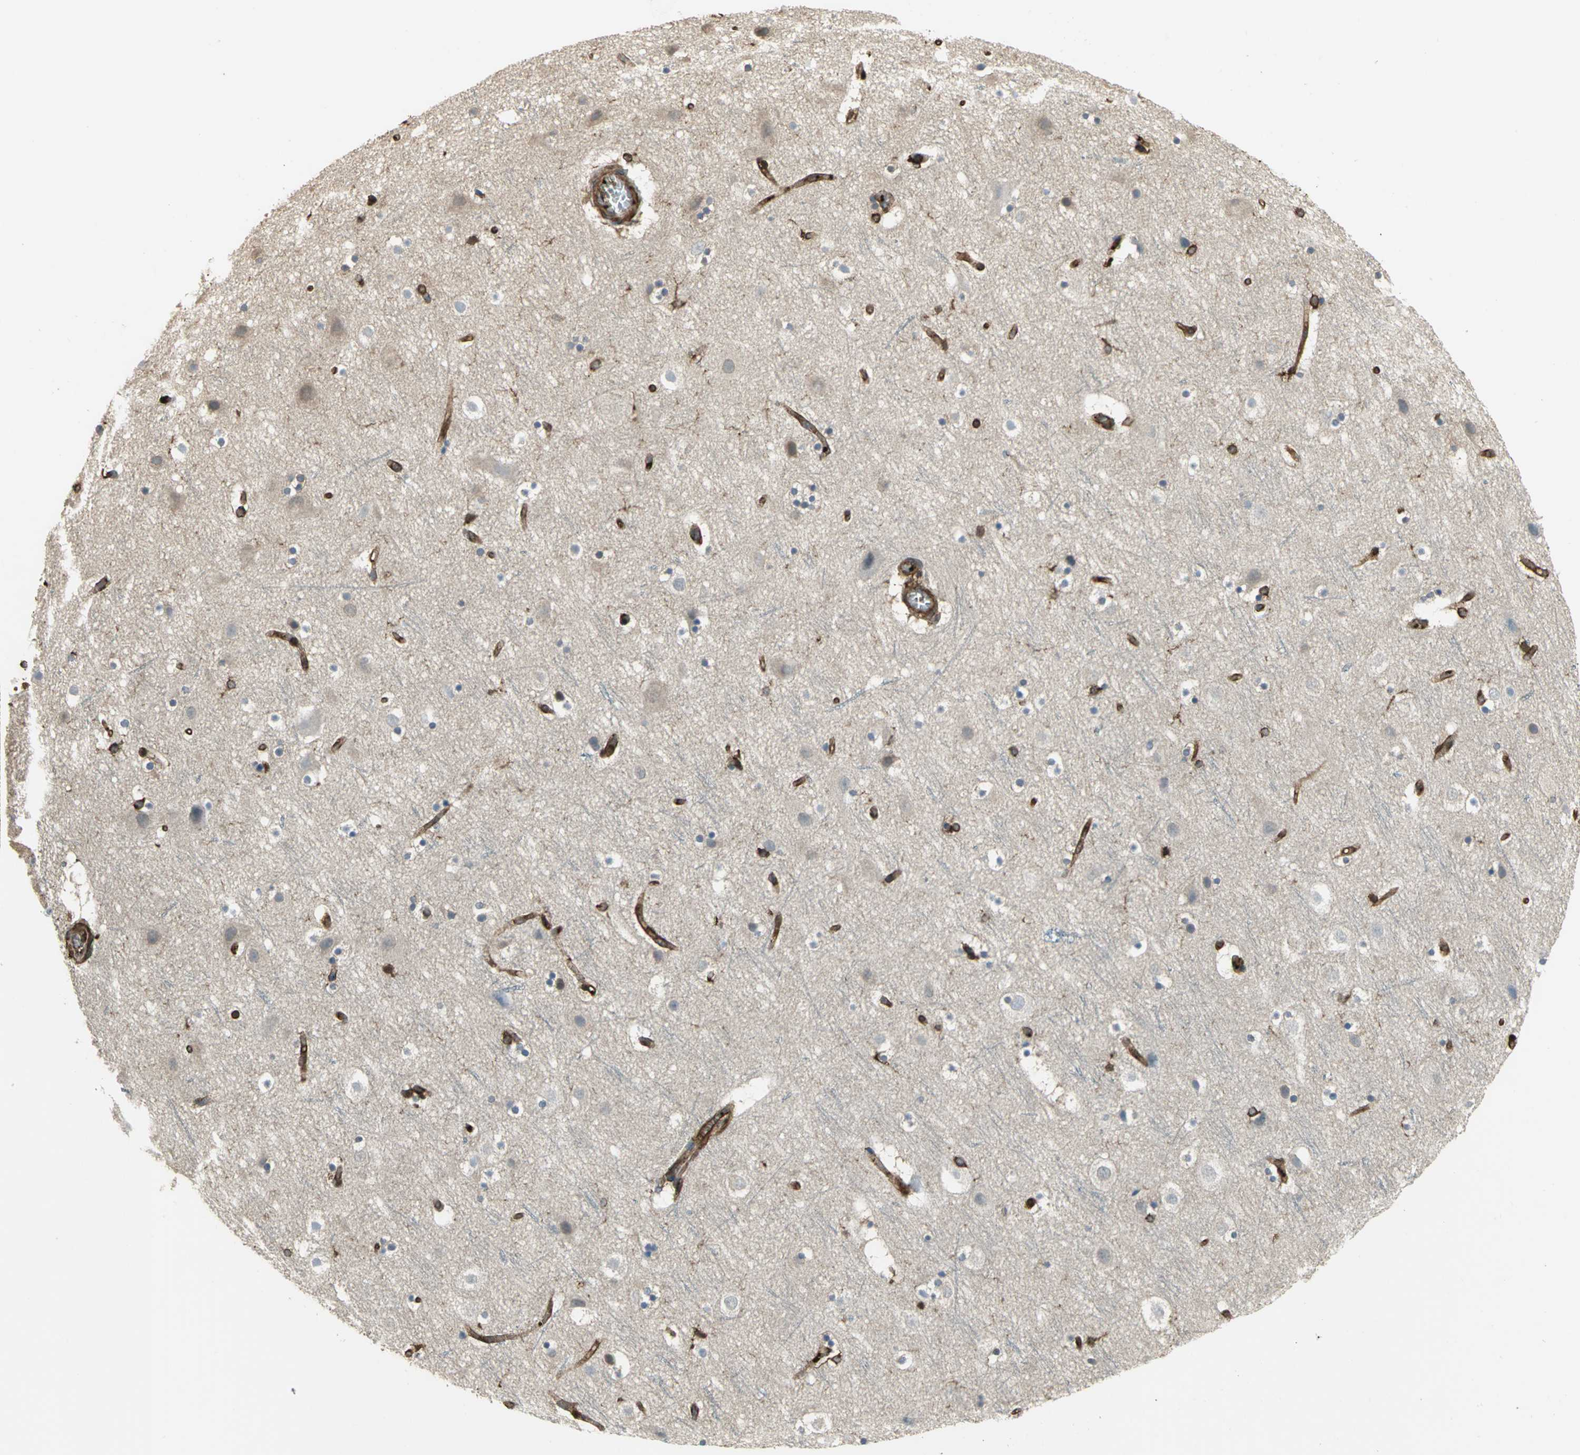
{"staining": {"intensity": "moderate", "quantity": ">75%", "location": "cytoplasmic/membranous"}, "tissue": "cerebral cortex", "cell_type": "Endothelial cells", "image_type": "normal", "snomed": [{"axis": "morphology", "description": "Normal tissue, NOS"}, {"axis": "topography", "description": "Cerebral cortex"}], "caption": "Immunohistochemical staining of benign cerebral cortex displays moderate cytoplasmic/membranous protein expression in approximately >75% of endothelial cells. (DAB IHC with brightfield microscopy, high magnification).", "gene": "TLN1", "patient": {"sex": "male", "age": 45}}